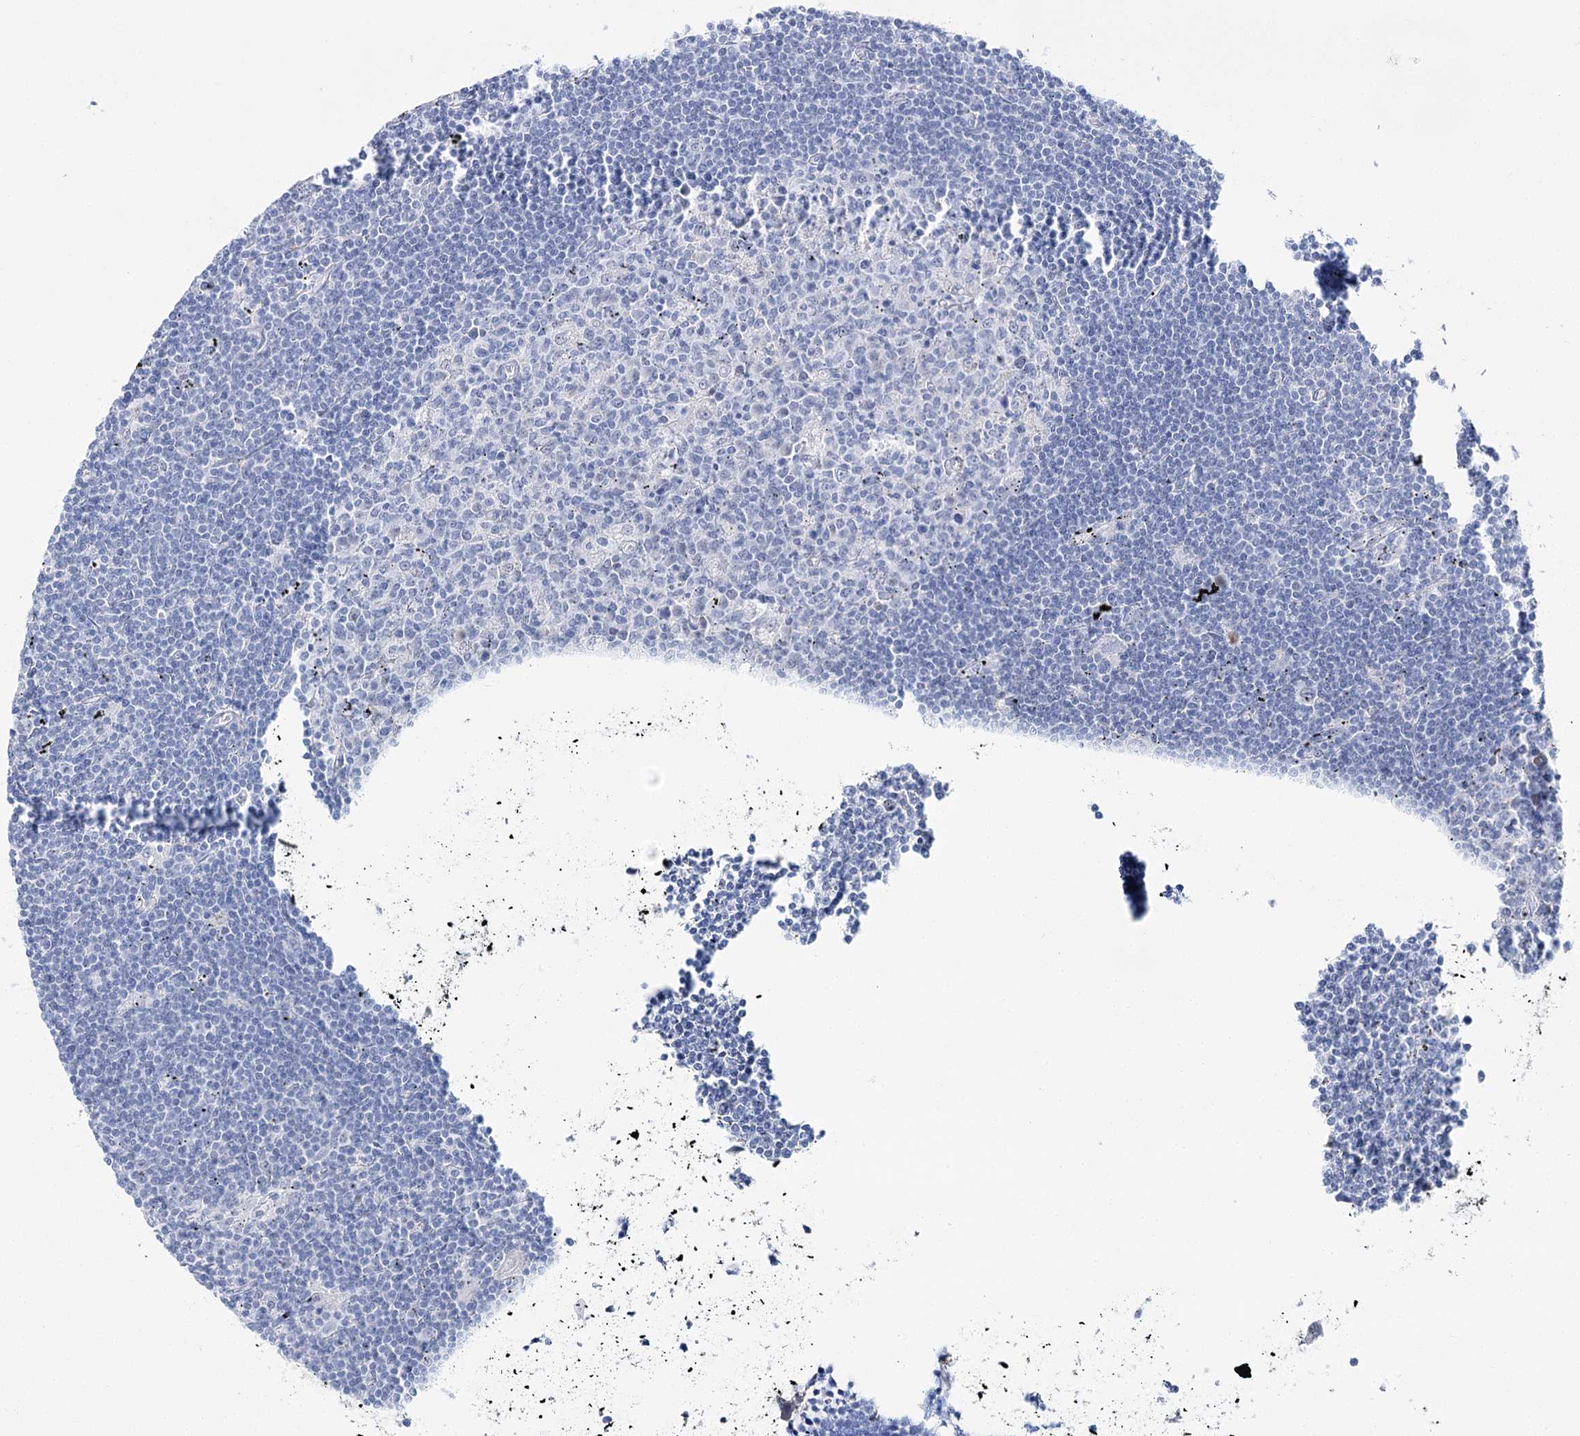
{"staining": {"intensity": "negative", "quantity": "none", "location": "none"}, "tissue": "lymphoma", "cell_type": "Tumor cells", "image_type": "cancer", "snomed": [{"axis": "morphology", "description": "Malignant lymphoma, non-Hodgkin's type, Low grade"}, {"axis": "topography", "description": "Spleen"}], "caption": "Tumor cells show no significant staining in lymphoma.", "gene": "UGDH", "patient": {"sex": "male", "age": 76}}